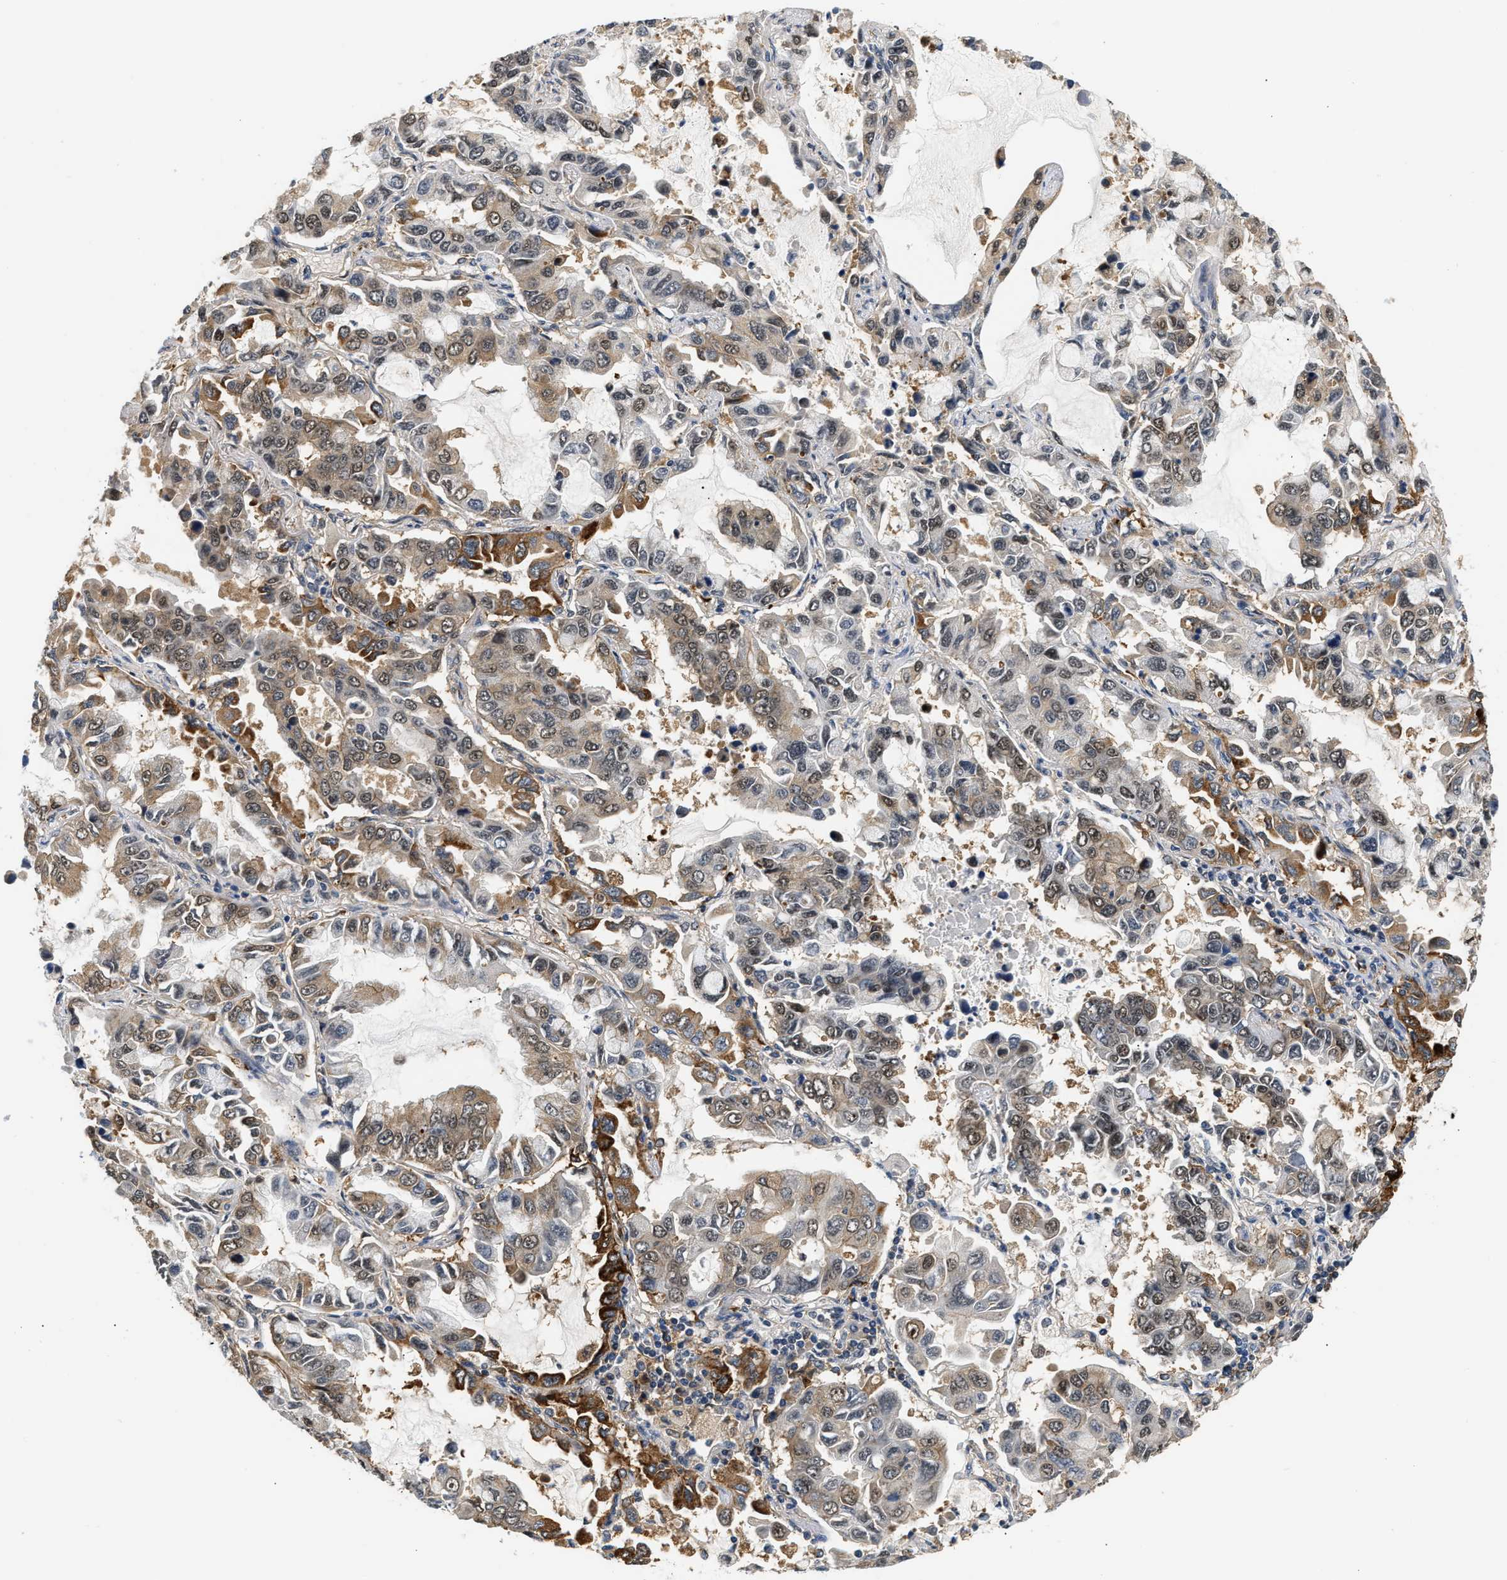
{"staining": {"intensity": "moderate", "quantity": "25%-75%", "location": "cytoplasmic/membranous,nuclear"}, "tissue": "lung cancer", "cell_type": "Tumor cells", "image_type": "cancer", "snomed": [{"axis": "morphology", "description": "Adenocarcinoma, NOS"}, {"axis": "topography", "description": "Lung"}], "caption": "Lung cancer (adenocarcinoma) stained for a protein (brown) displays moderate cytoplasmic/membranous and nuclear positive expression in about 25%-75% of tumor cells.", "gene": "LARP6", "patient": {"sex": "male", "age": 64}}